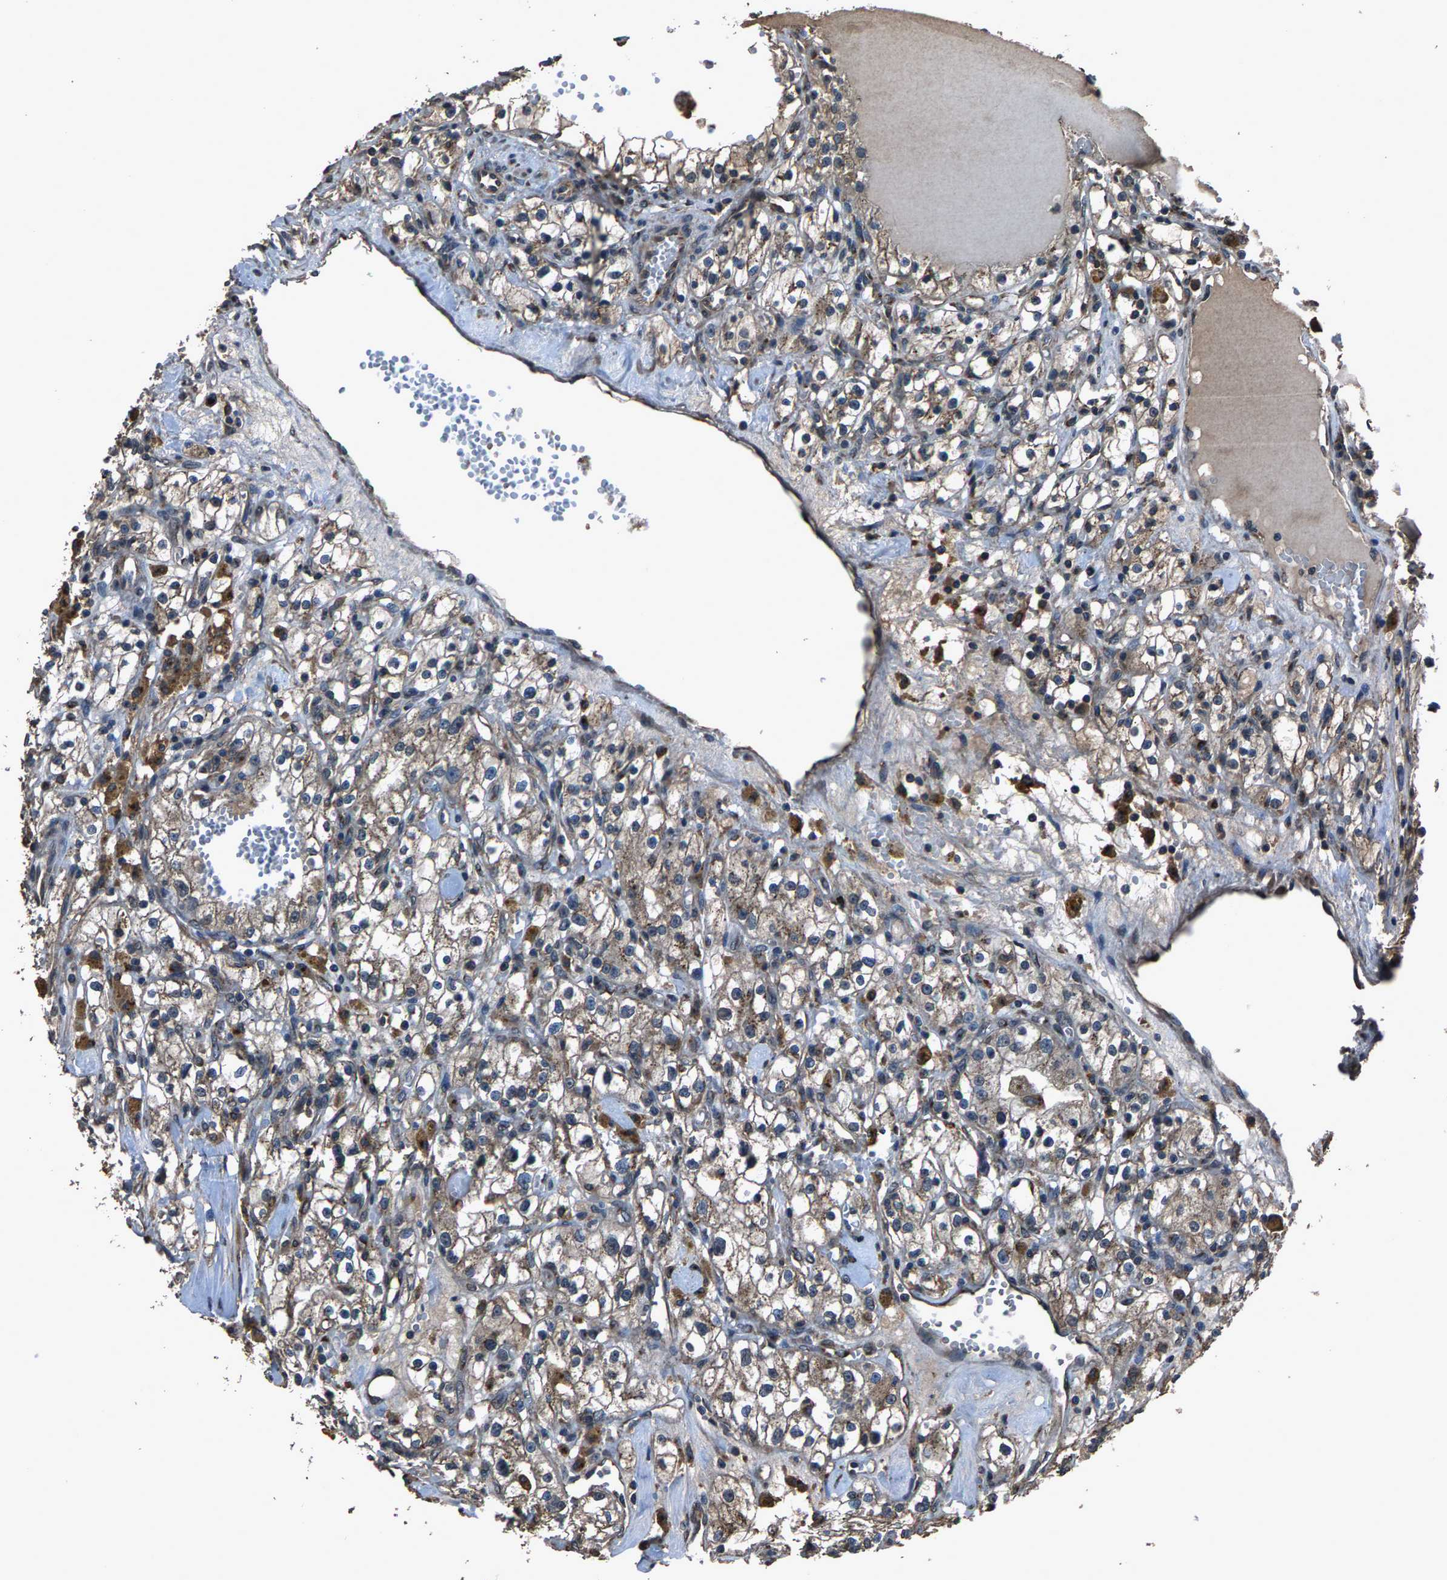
{"staining": {"intensity": "weak", "quantity": ">75%", "location": "cytoplasmic/membranous"}, "tissue": "renal cancer", "cell_type": "Tumor cells", "image_type": "cancer", "snomed": [{"axis": "morphology", "description": "Adenocarcinoma, NOS"}, {"axis": "topography", "description": "Kidney"}], "caption": "Immunohistochemical staining of human renal adenocarcinoma shows low levels of weak cytoplasmic/membranous positivity in about >75% of tumor cells. Immunohistochemistry stains the protein of interest in brown and the nuclei are stained blue.", "gene": "SLC38A10", "patient": {"sex": "male", "age": 56}}